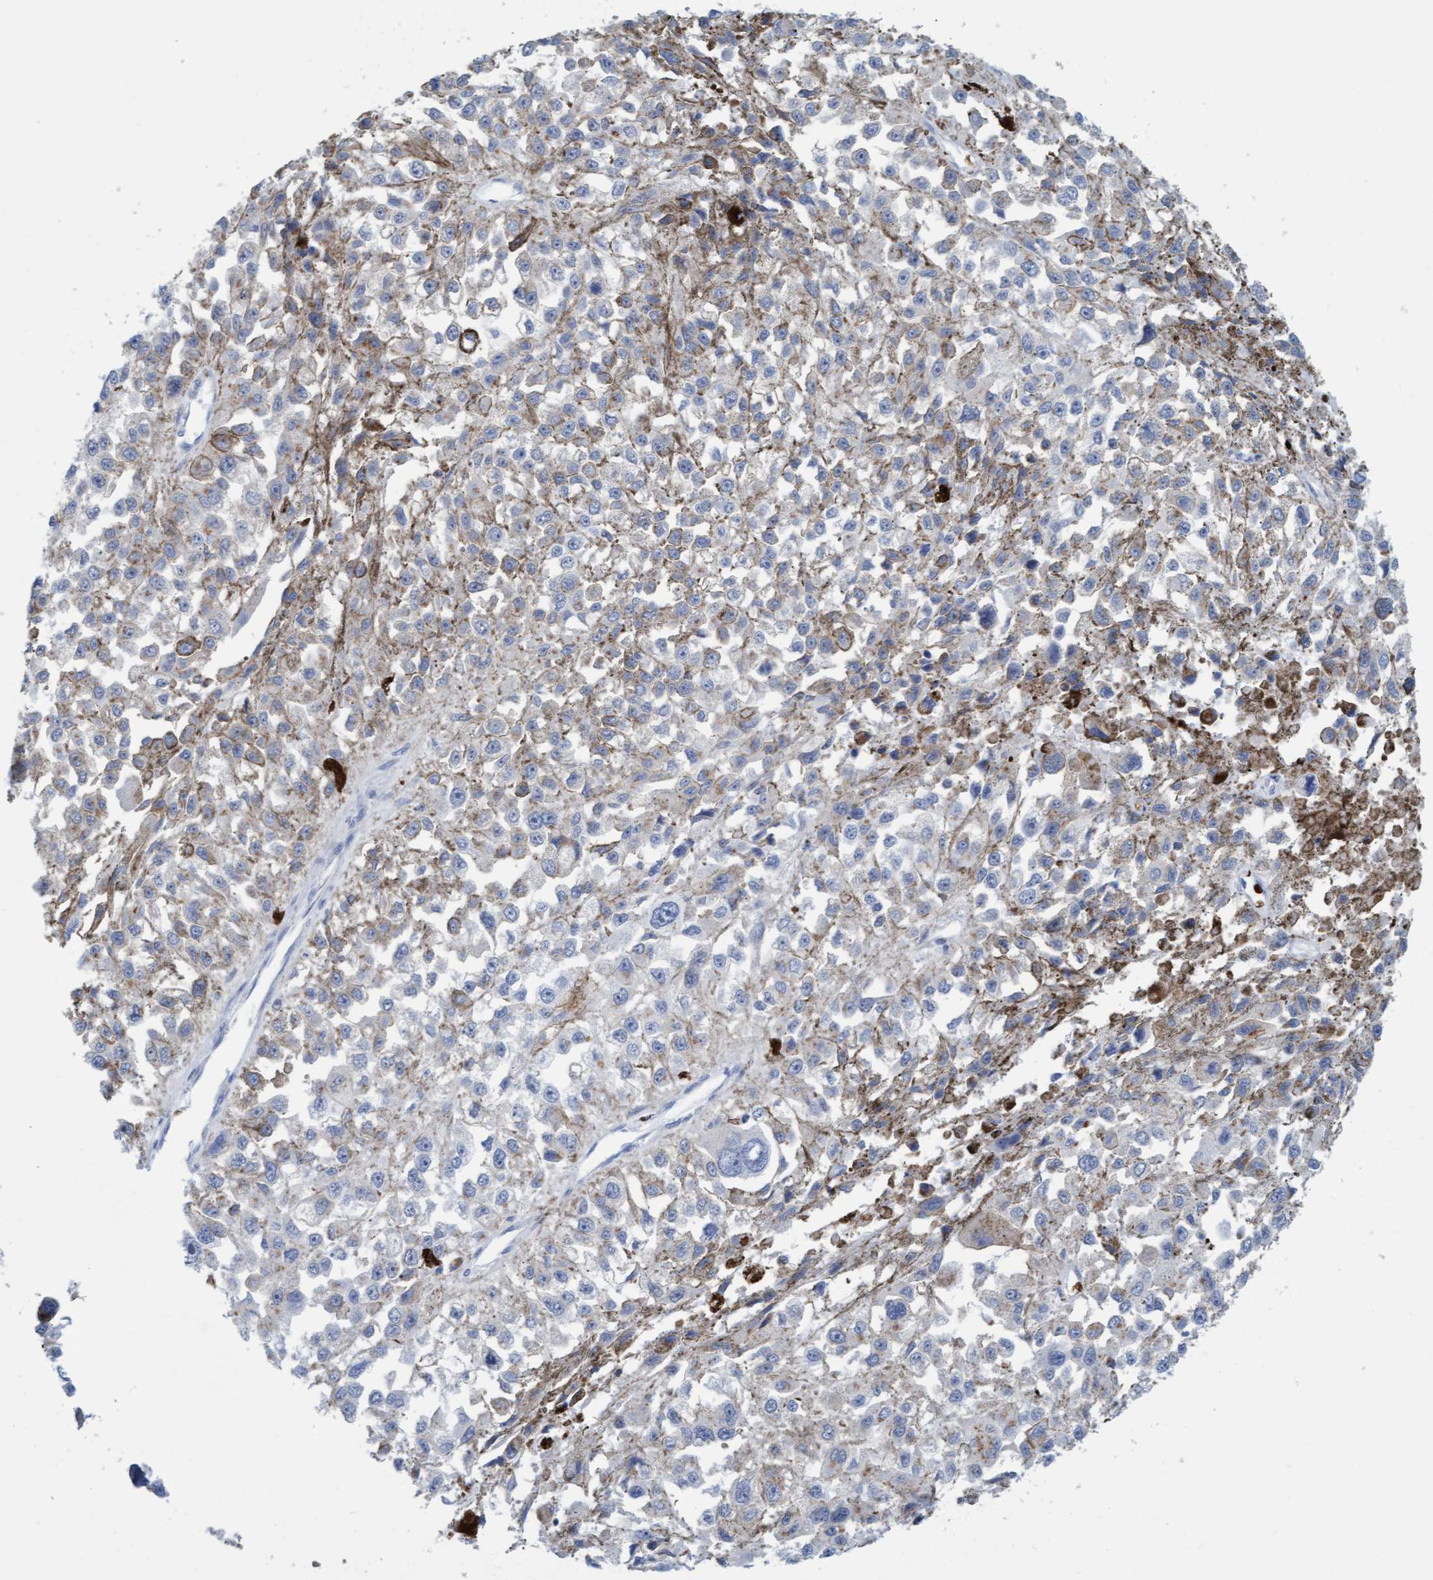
{"staining": {"intensity": "negative", "quantity": "none", "location": "none"}, "tissue": "melanoma", "cell_type": "Tumor cells", "image_type": "cancer", "snomed": [{"axis": "morphology", "description": "Malignant melanoma, Metastatic site"}, {"axis": "topography", "description": "Lymph node"}], "caption": "Tumor cells are negative for protein expression in human malignant melanoma (metastatic site). Nuclei are stained in blue.", "gene": "P2RX5", "patient": {"sex": "male", "age": 59}}